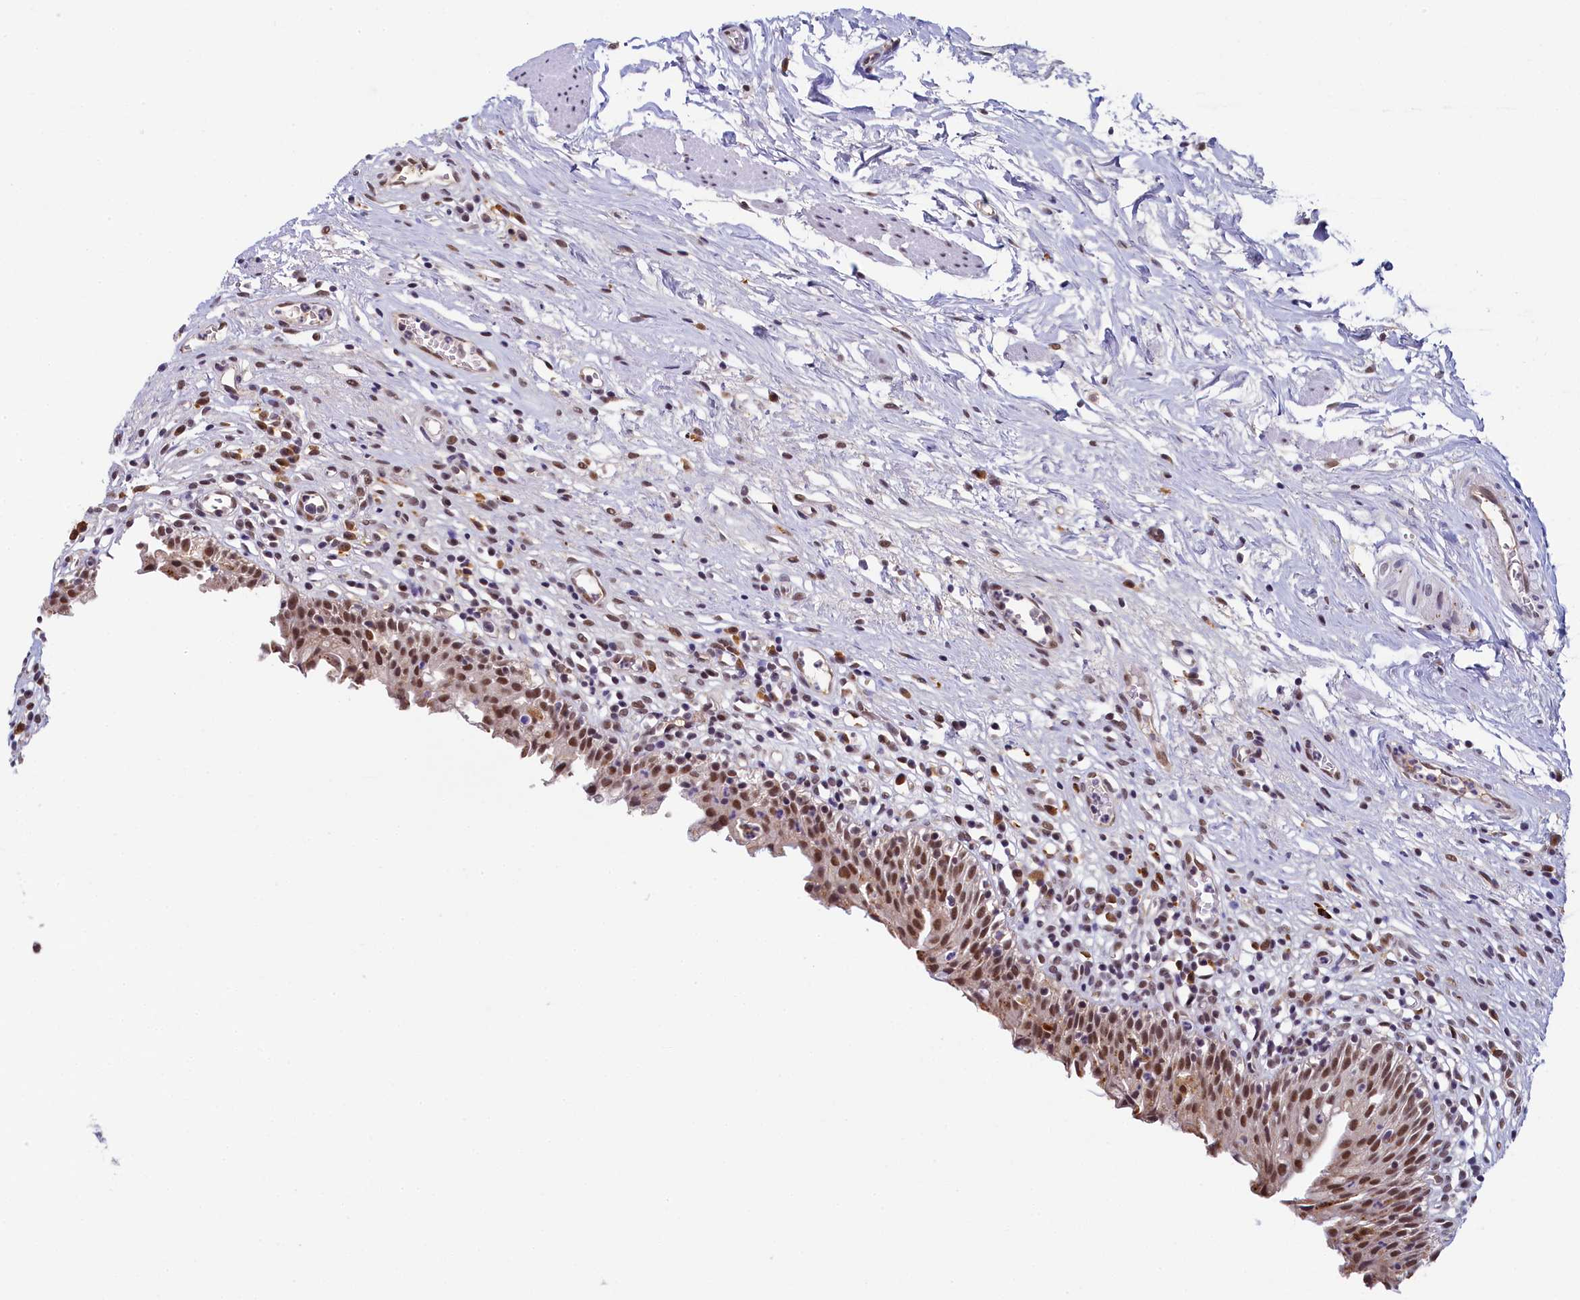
{"staining": {"intensity": "moderate", "quantity": ">75%", "location": "cytoplasmic/membranous,nuclear"}, "tissue": "urinary bladder", "cell_type": "Urothelial cells", "image_type": "normal", "snomed": [{"axis": "morphology", "description": "Normal tissue, NOS"}, {"axis": "morphology", "description": "Inflammation, NOS"}, {"axis": "topography", "description": "Urinary bladder"}], "caption": "This image shows benign urinary bladder stained with immunohistochemistry (IHC) to label a protein in brown. The cytoplasmic/membranous,nuclear of urothelial cells show moderate positivity for the protein. Nuclei are counter-stained blue.", "gene": "INTS14", "patient": {"sex": "male", "age": 63}}